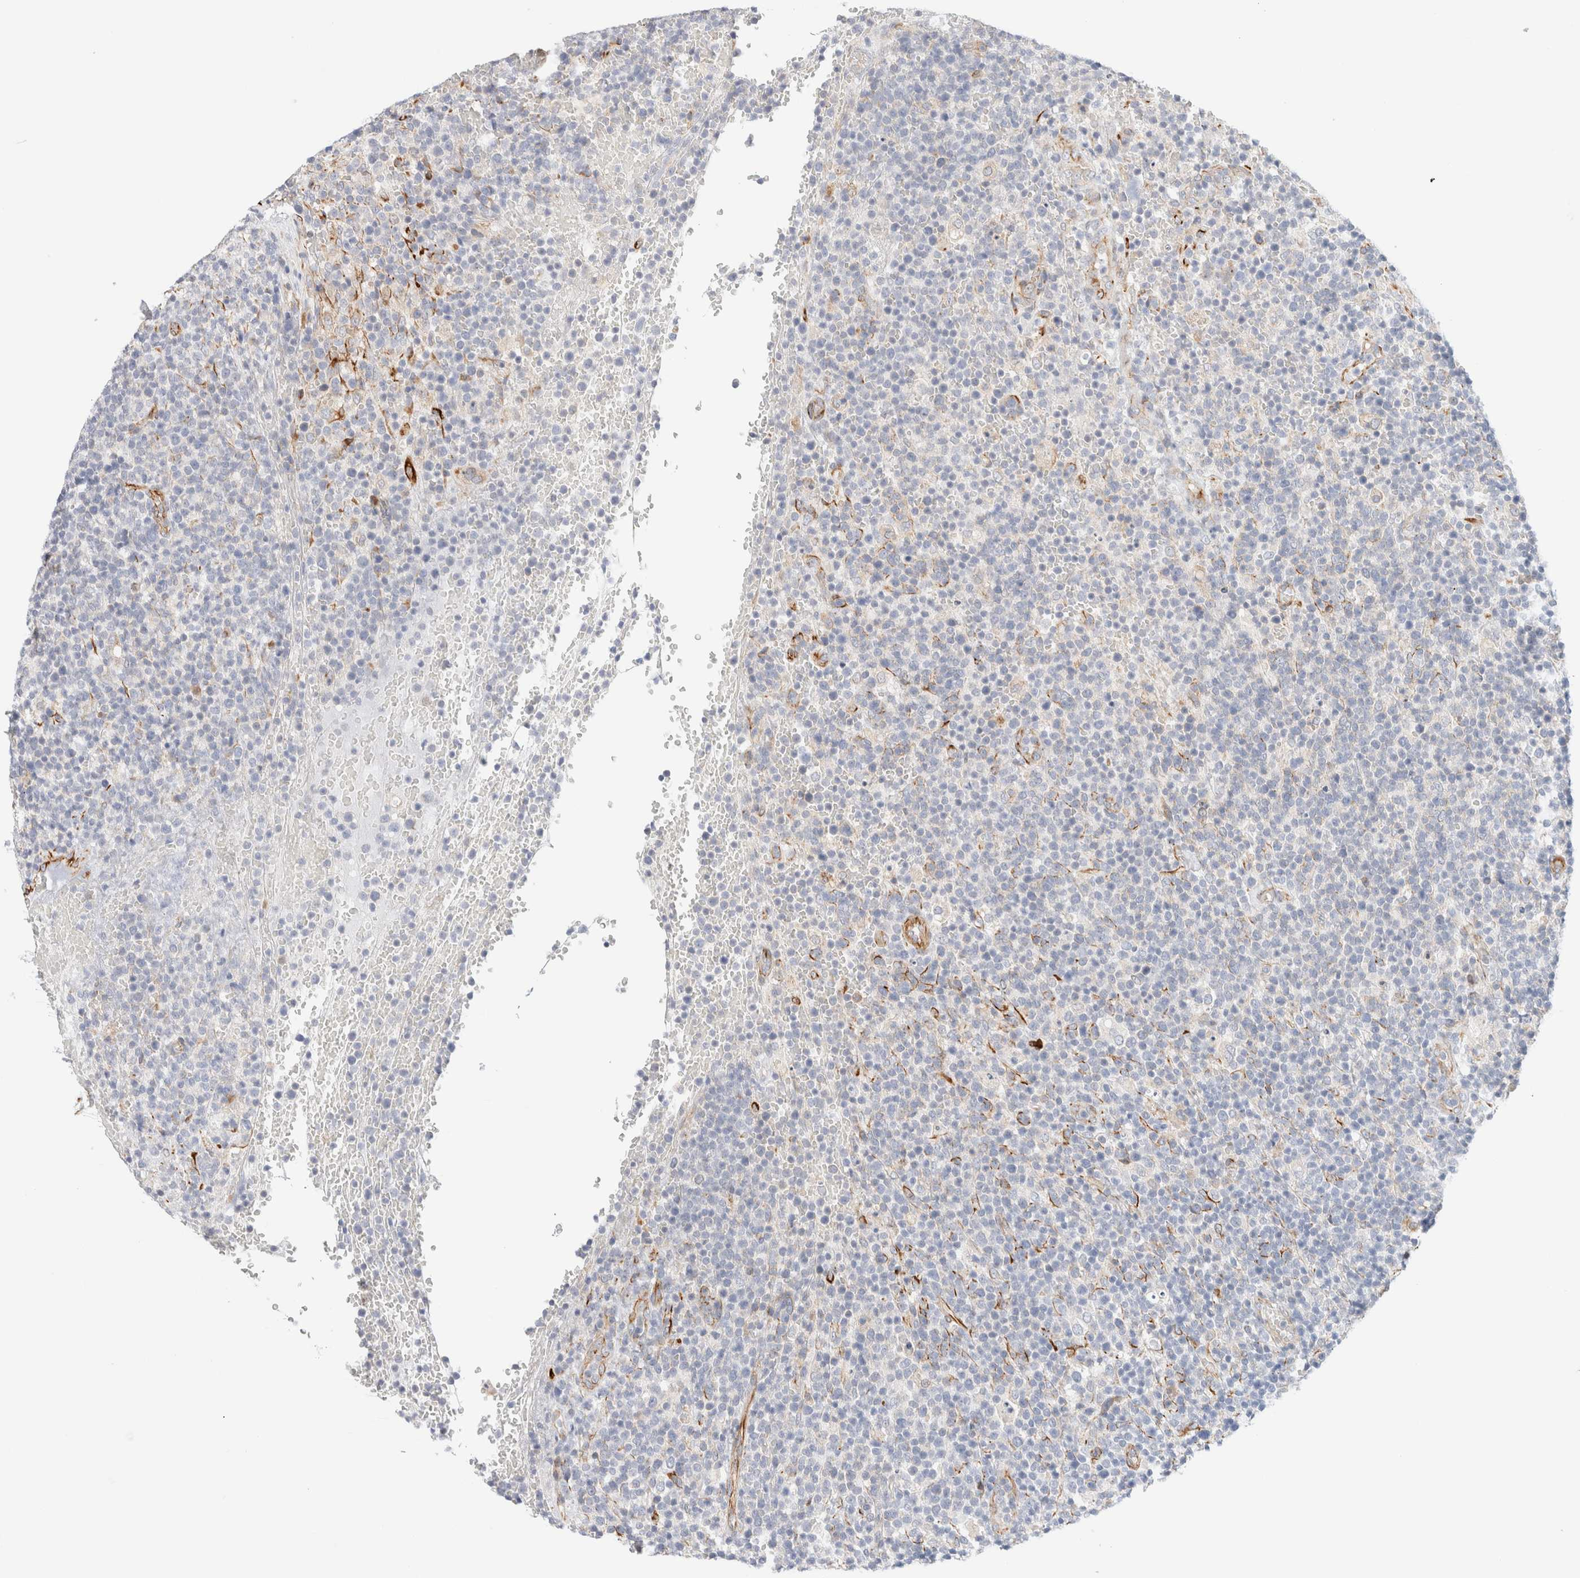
{"staining": {"intensity": "negative", "quantity": "none", "location": "none"}, "tissue": "lymphoma", "cell_type": "Tumor cells", "image_type": "cancer", "snomed": [{"axis": "morphology", "description": "Malignant lymphoma, non-Hodgkin's type, High grade"}, {"axis": "topography", "description": "Lymph node"}], "caption": "High magnification brightfield microscopy of lymphoma stained with DAB (brown) and counterstained with hematoxylin (blue): tumor cells show no significant expression.", "gene": "SLC25A48", "patient": {"sex": "male", "age": 61}}